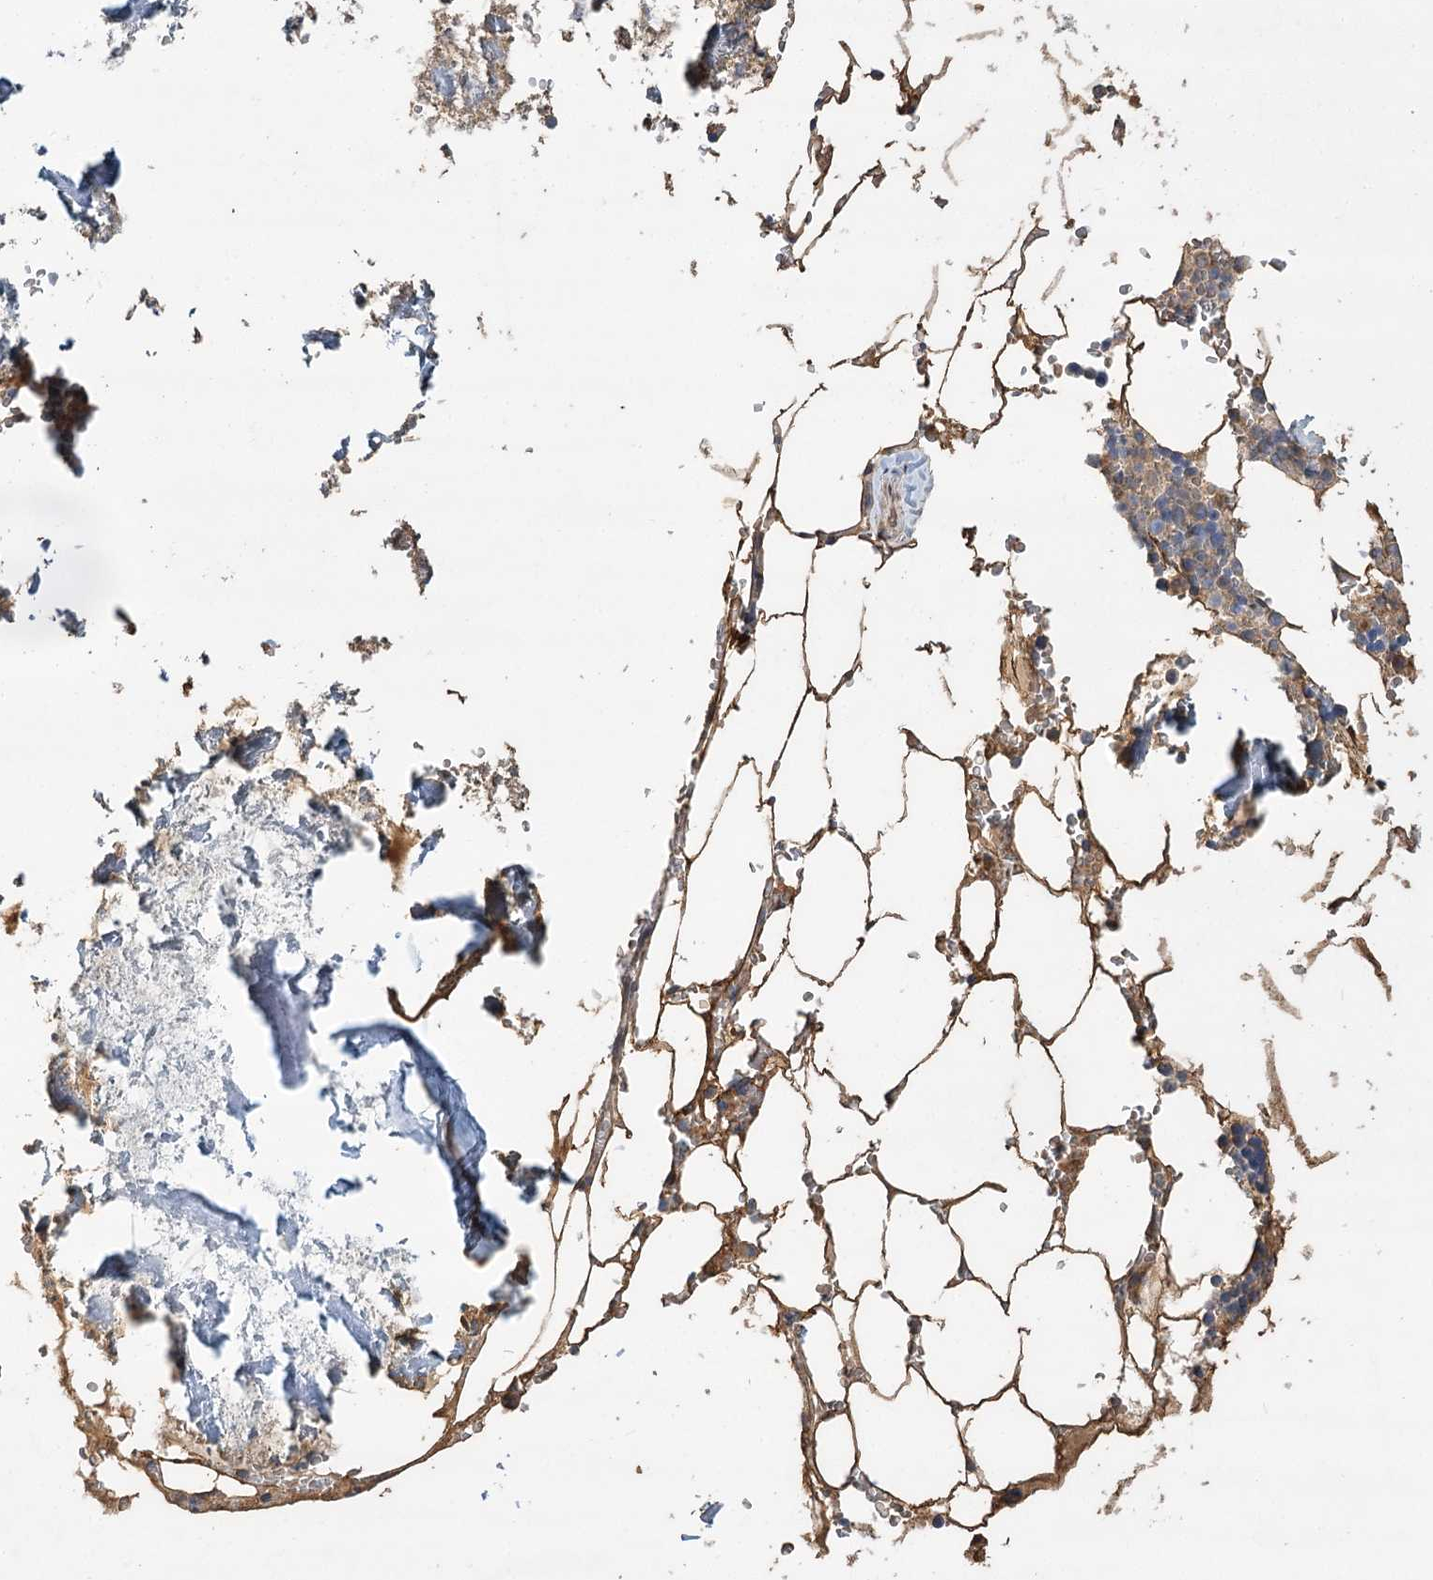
{"staining": {"intensity": "moderate", "quantity": "<25%", "location": "cytoplasmic/membranous"}, "tissue": "bone marrow", "cell_type": "Hematopoietic cells", "image_type": "normal", "snomed": [{"axis": "morphology", "description": "Normal tissue, NOS"}, {"axis": "topography", "description": "Bone marrow"}], "caption": "High-power microscopy captured an immunohistochemistry (IHC) micrograph of normal bone marrow, revealing moderate cytoplasmic/membranous staining in about <25% of hematopoietic cells.", "gene": "LSS", "patient": {"sex": "male", "age": 70}}